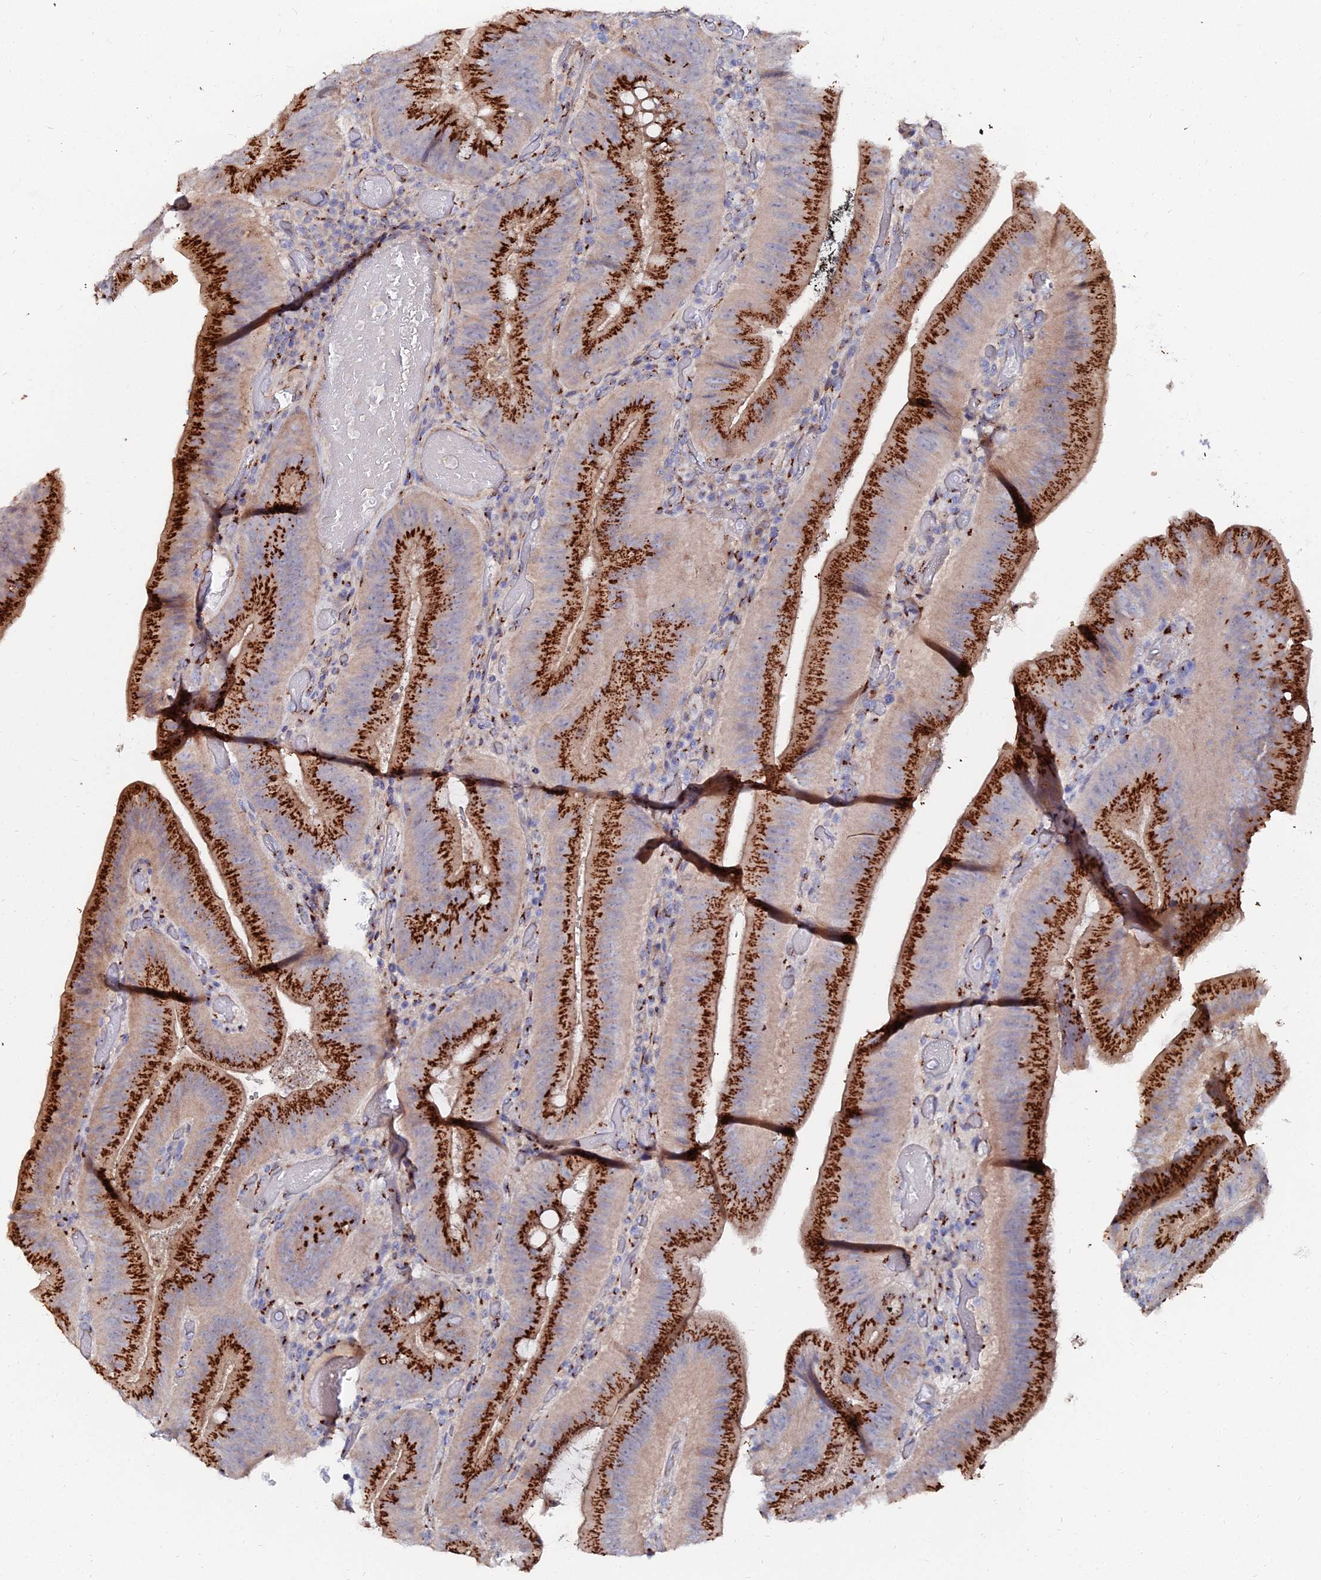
{"staining": {"intensity": "strong", "quantity": ">75%", "location": "cytoplasmic/membranous"}, "tissue": "colorectal cancer", "cell_type": "Tumor cells", "image_type": "cancer", "snomed": [{"axis": "morphology", "description": "Adenocarcinoma, NOS"}, {"axis": "topography", "description": "Colon"}], "caption": "IHC photomicrograph of colorectal cancer stained for a protein (brown), which shows high levels of strong cytoplasmic/membranous positivity in about >75% of tumor cells.", "gene": "BORCS8", "patient": {"sex": "female", "age": 43}}